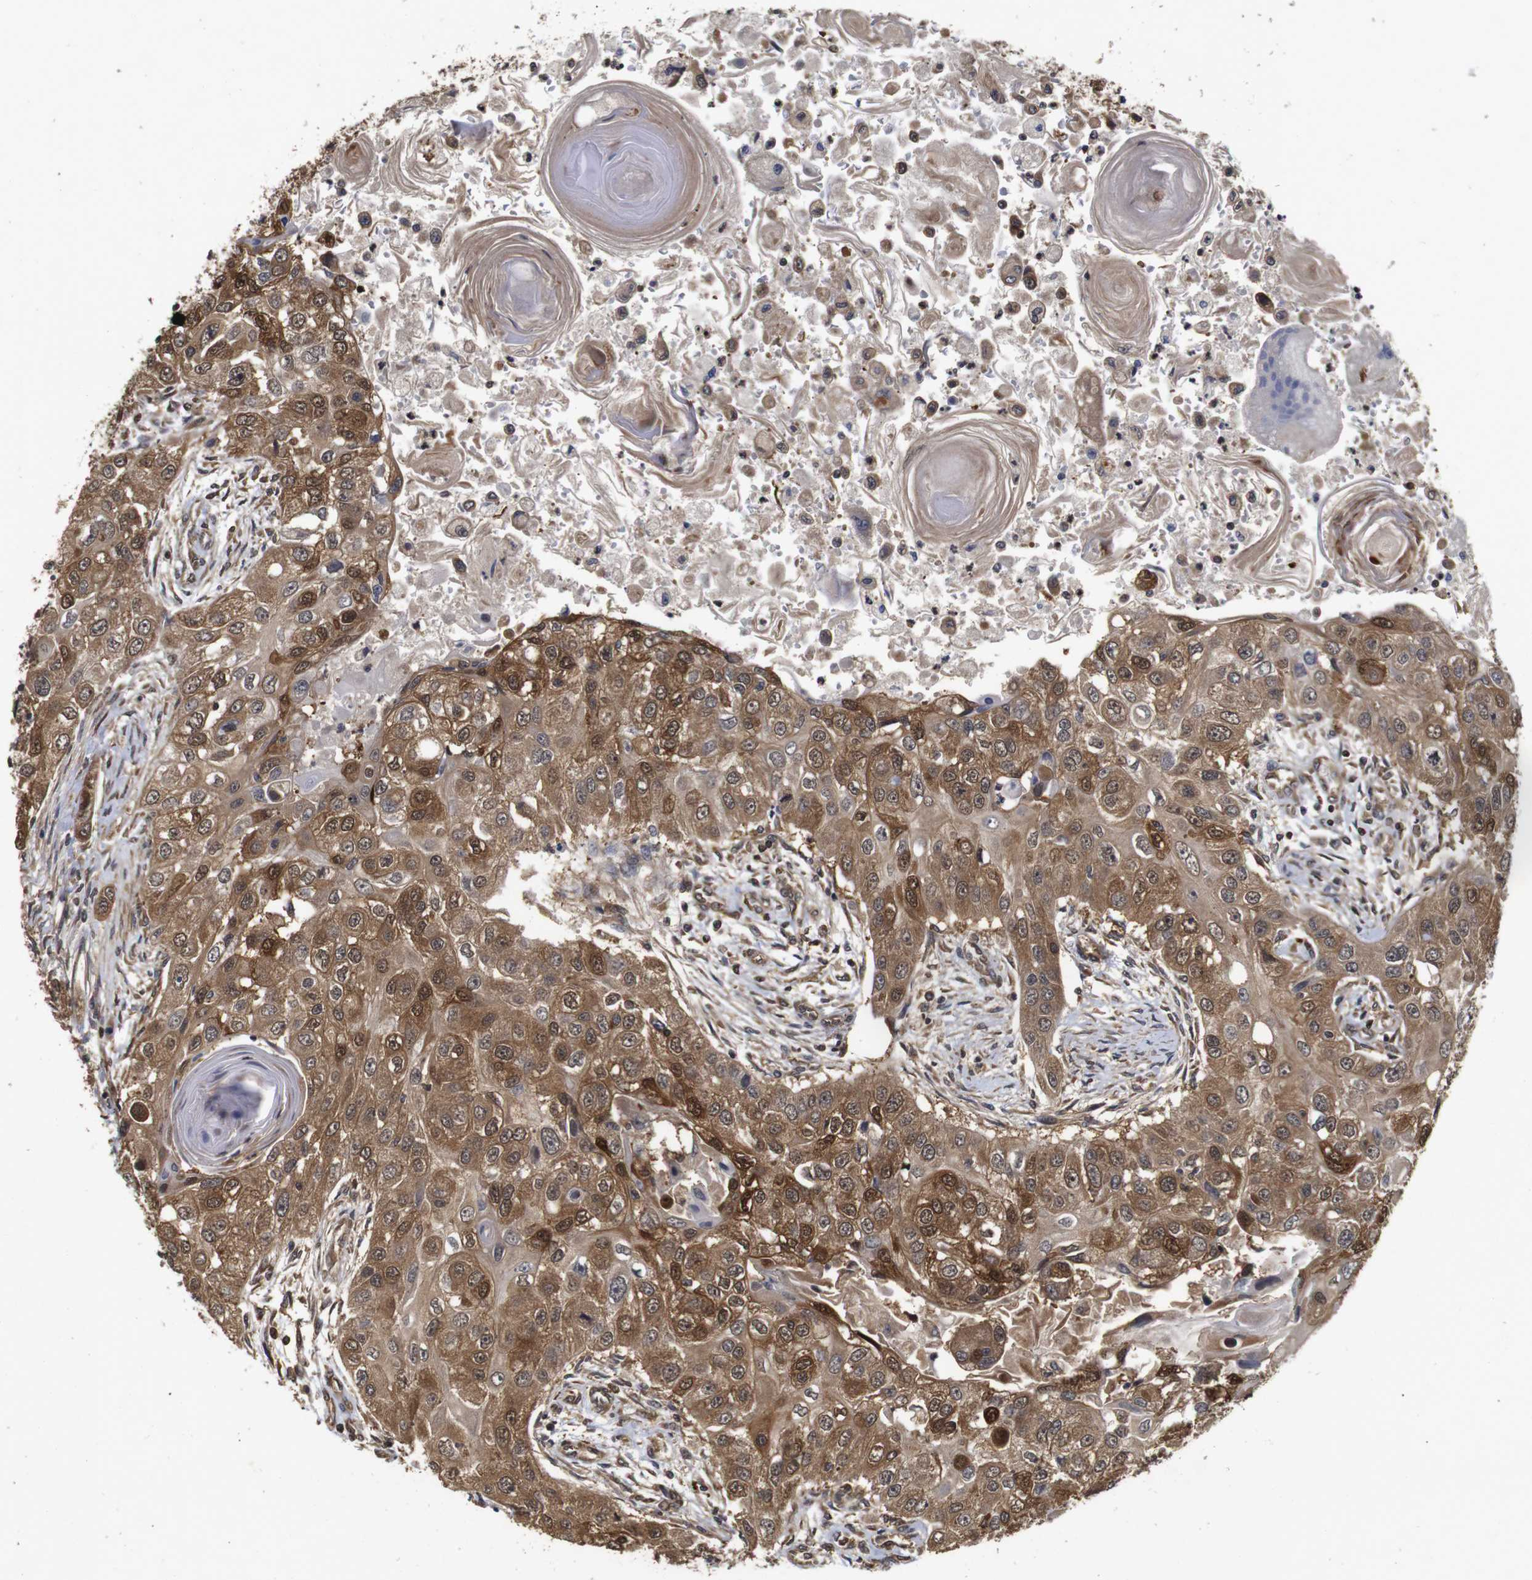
{"staining": {"intensity": "moderate", "quantity": ">75%", "location": "cytoplasmic/membranous,nuclear"}, "tissue": "head and neck cancer", "cell_type": "Tumor cells", "image_type": "cancer", "snomed": [{"axis": "morphology", "description": "Normal tissue, NOS"}, {"axis": "morphology", "description": "Squamous cell carcinoma, NOS"}, {"axis": "topography", "description": "Skeletal muscle"}, {"axis": "topography", "description": "Head-Neck"}], "caption": "Protein expression analysis of human head and neck squamous cell carcinoma reveals moderate cytoplasmic/membranous and nuclear expression in approximately >75% of tumor cells.", "gene": "SUMO3", "patient": {"sex": "male", "age": 51}}